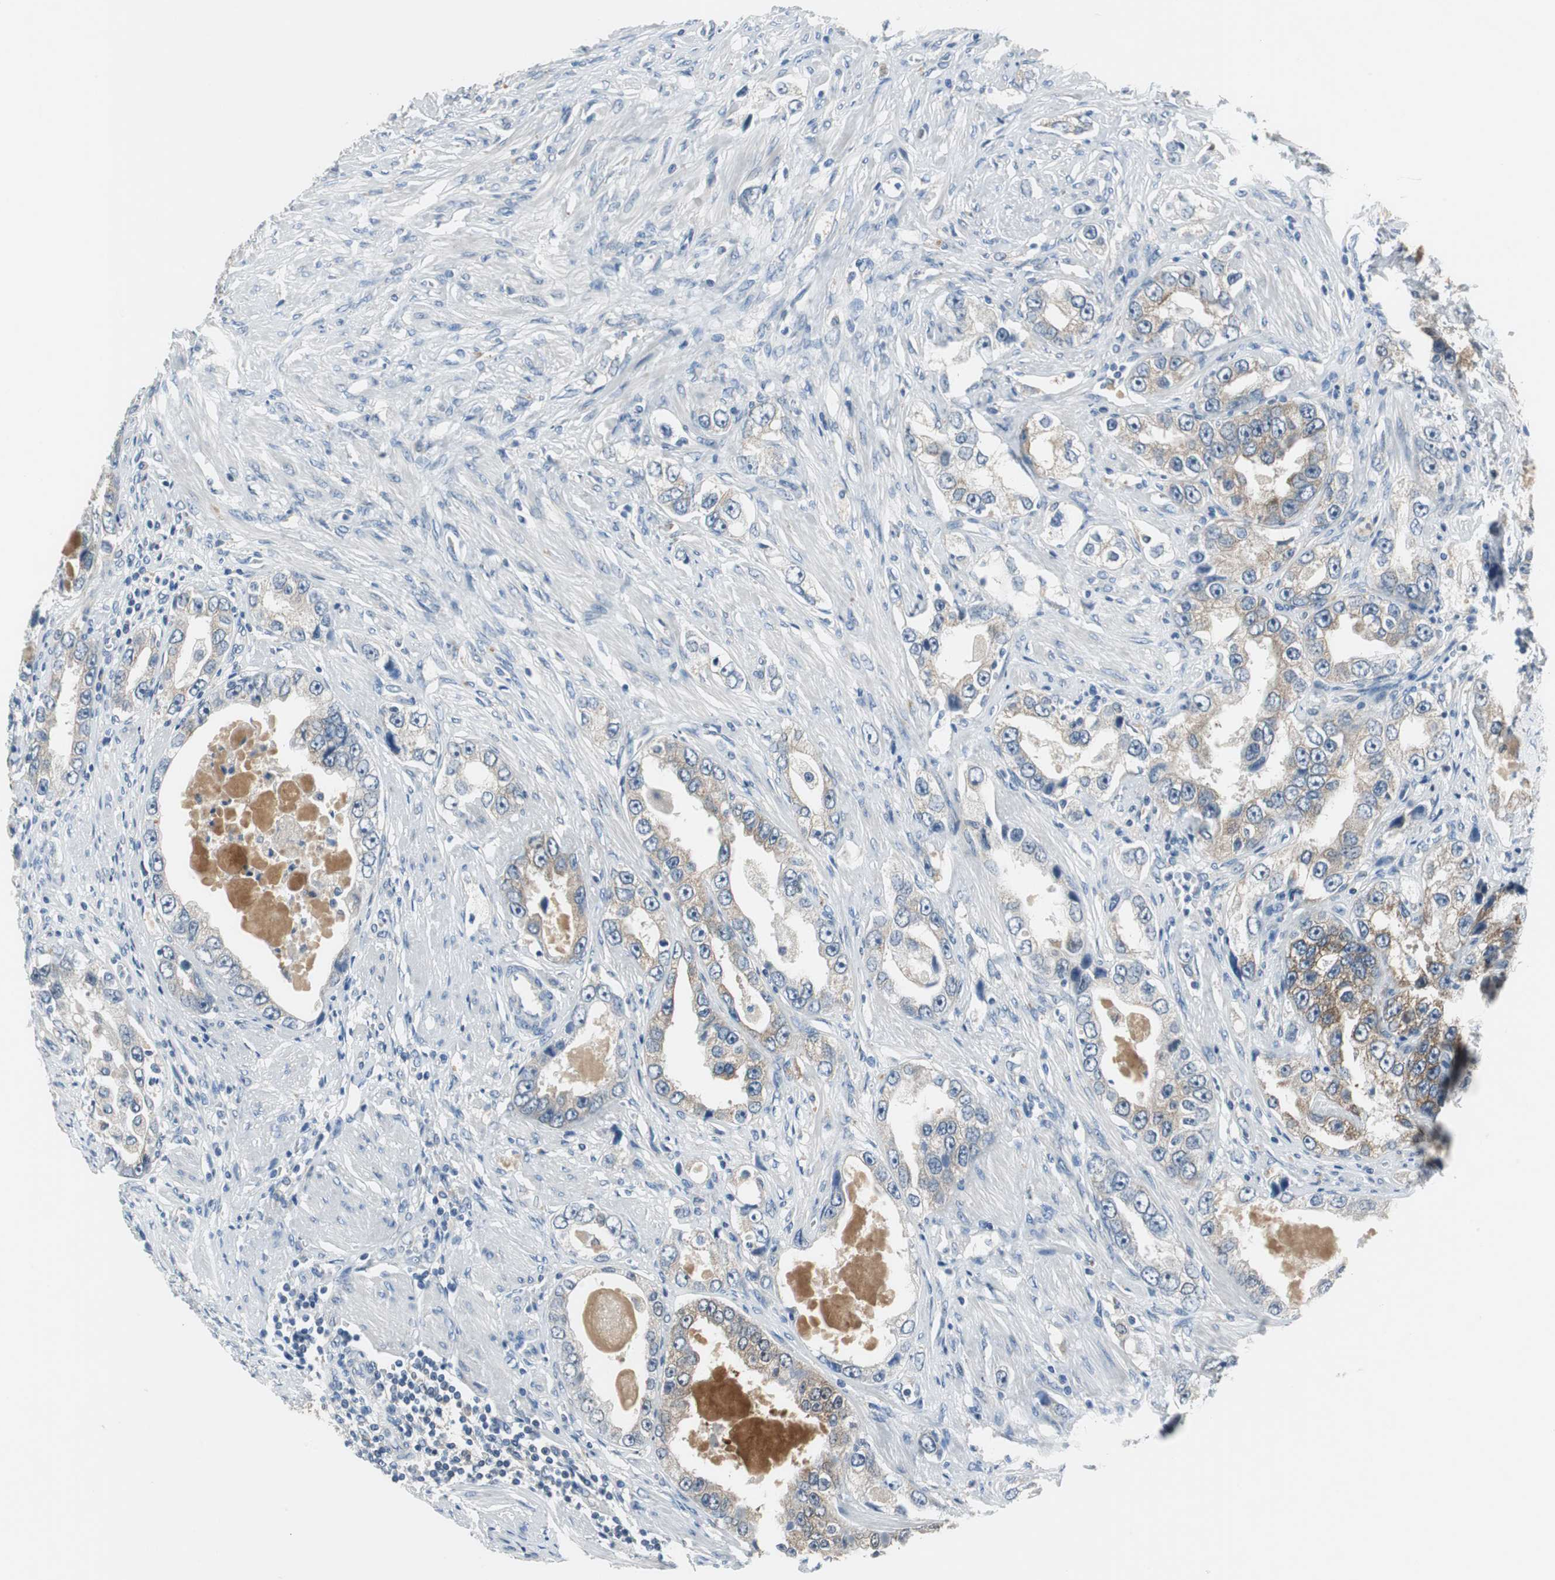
{"staining": {"intensity": "weak", "quantity": "25%-75%", "location": "cytoplasmic/membranous"}, "tissue": "prostate cancer", "cell_type": "Tumor cells", "image_type": "cancer", "snomed": [{"axis": "morphology", "description": "Adenocarcinoma, High grade"}, {"axis": "topography", "description": "Prostate"}], "caption": "The photomicrograph exhibits a brown stain indicating the presence of a protein in the cytoplasmic/membranous of tumor cells in prostate high-grade adenocarcinoma.", "gene": "PLAA", "patient": {"sex": "male", "age": 63}}